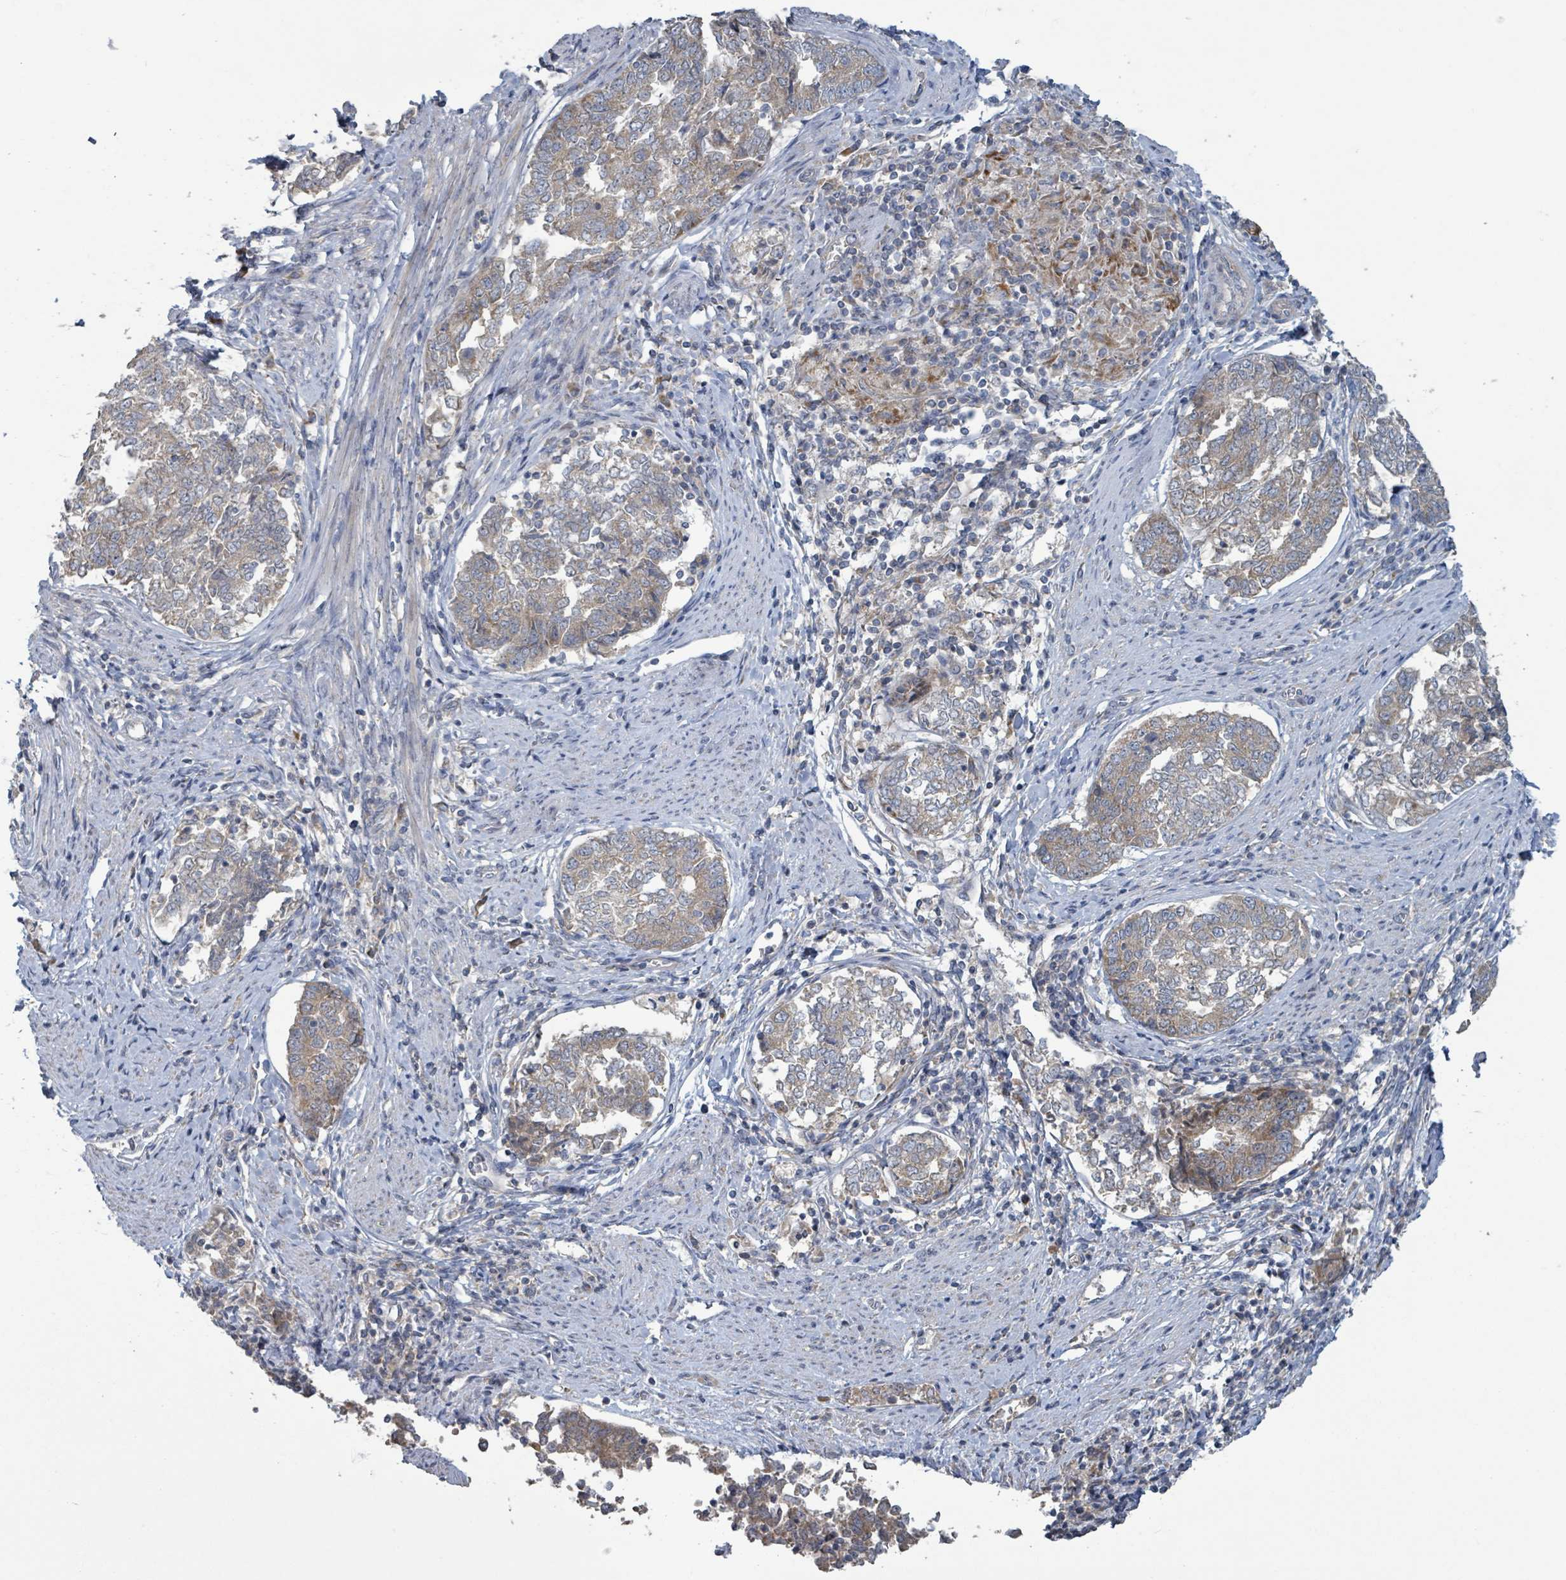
{"staining": {"intensity": "weak", "quantity": ">75%", "location": "cytoplasmic/membranous"}, "tissue": "endometrial cancer", "cell_type": "Tumor cells", "image_type": "cancer", "snomed": [{"axis": "morphology", "description": "Adenocarcinoma, NOS"}, {"axis": "topography", "description": "Endometrium"}], "caption": "A brown stain labels weak cytoplasmic/membranous staining of a protein in endometrial adenocarcinoma tumor cells. Nuclei are stained in blue.", "gene": "RPL32", "patient": {"sex": "female", "age": 80}}